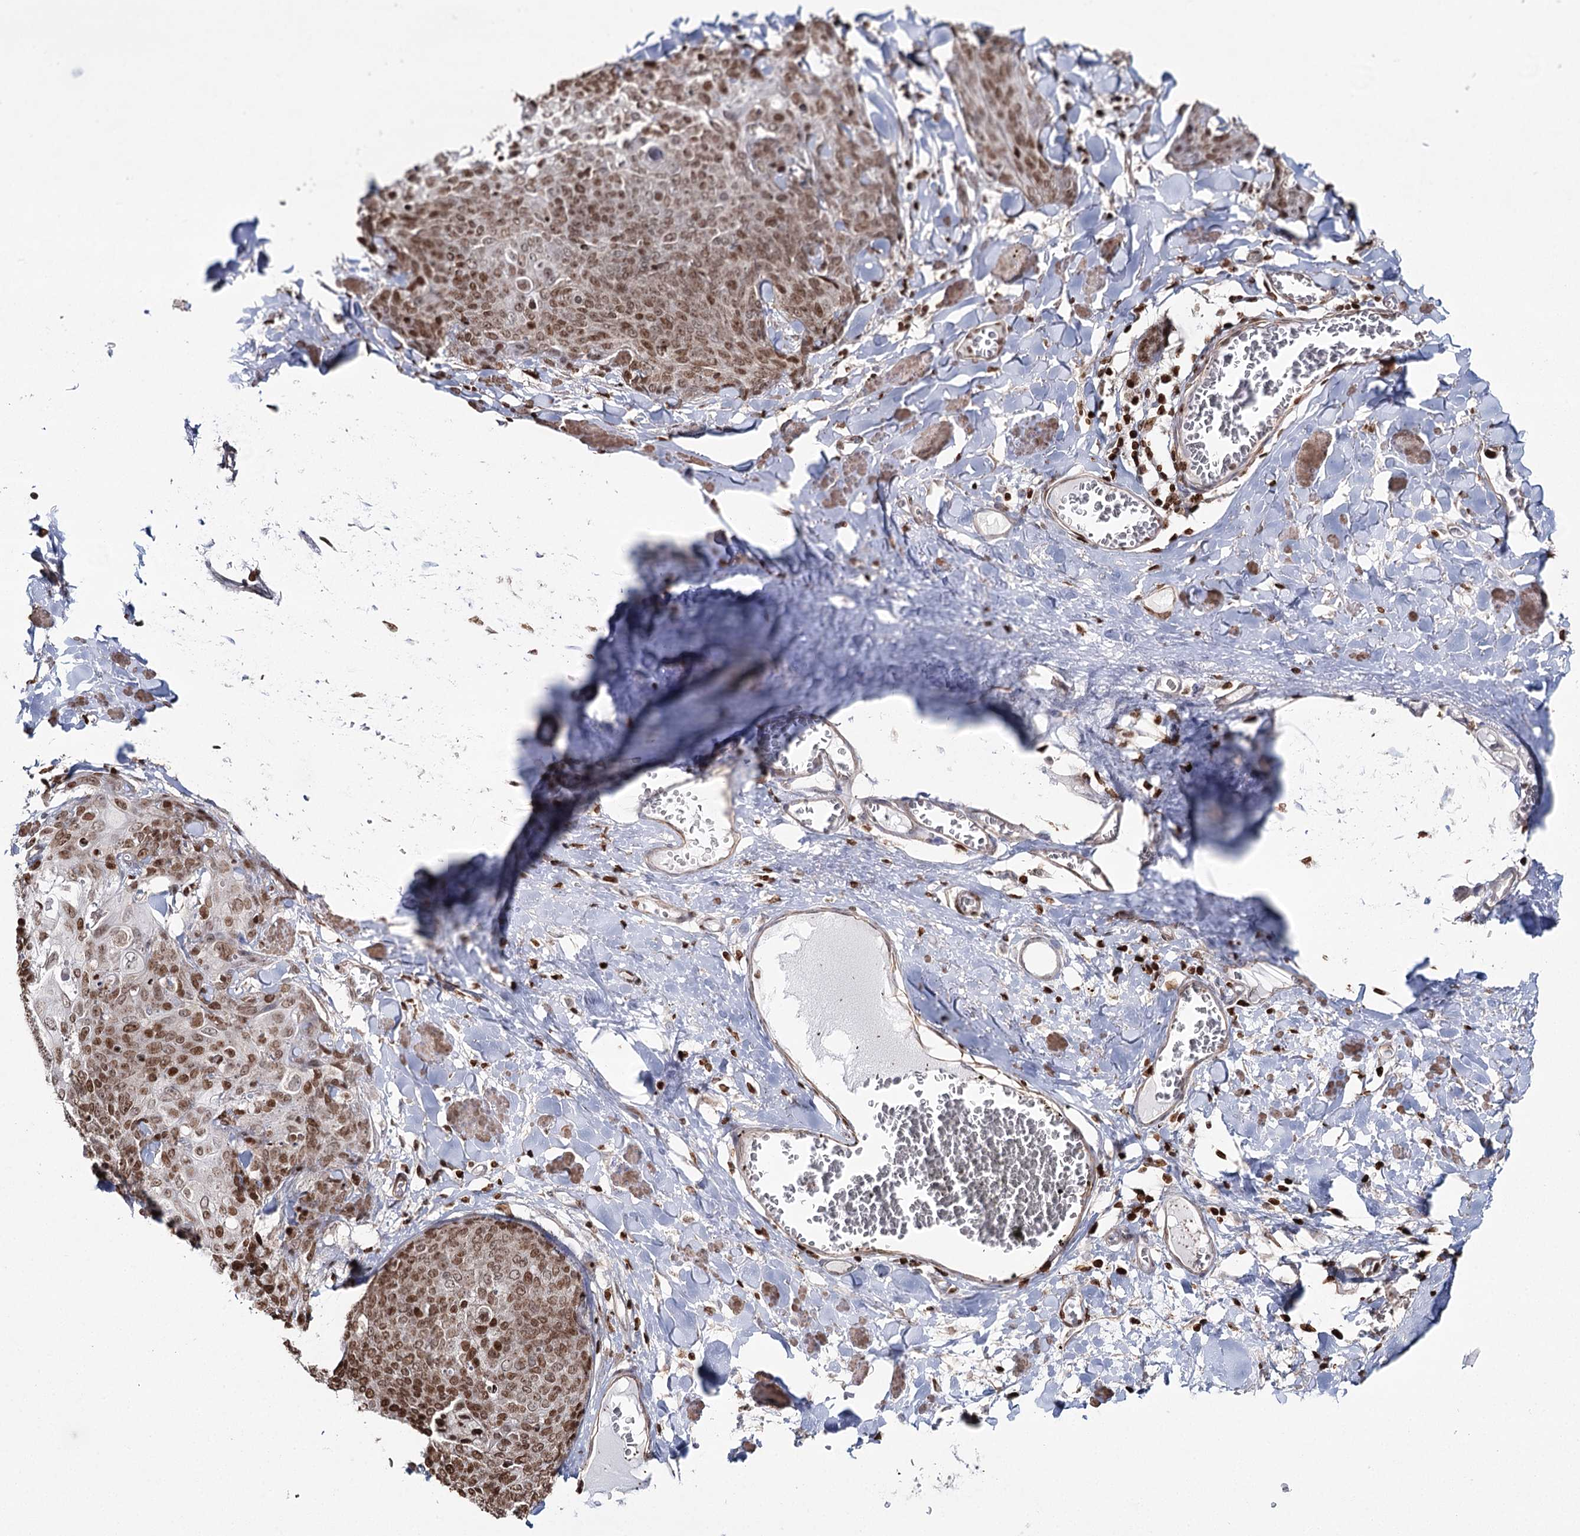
{"staining": {"intensity": "moderate", "quantity": ">75%", "location": "nuclear"}, "tissue": "skin cancer", "cell_type": "Tumor cells", "image_type": "cancer", "snomed": [{"axis": "morphology", "description": "Squamous cell carcinoma, NOS"}, {"axis": "topography", "description": "Skin"}, {"axis": "topography", "description": "Vulva"}], "caption": "An image of squamous cell carcinoma (skin) stained for a protein demonstrates moderate nuclear brown staining in tumor cells.", "gene": "PDHX", "patient": {"sex": "female", "age": 85}}